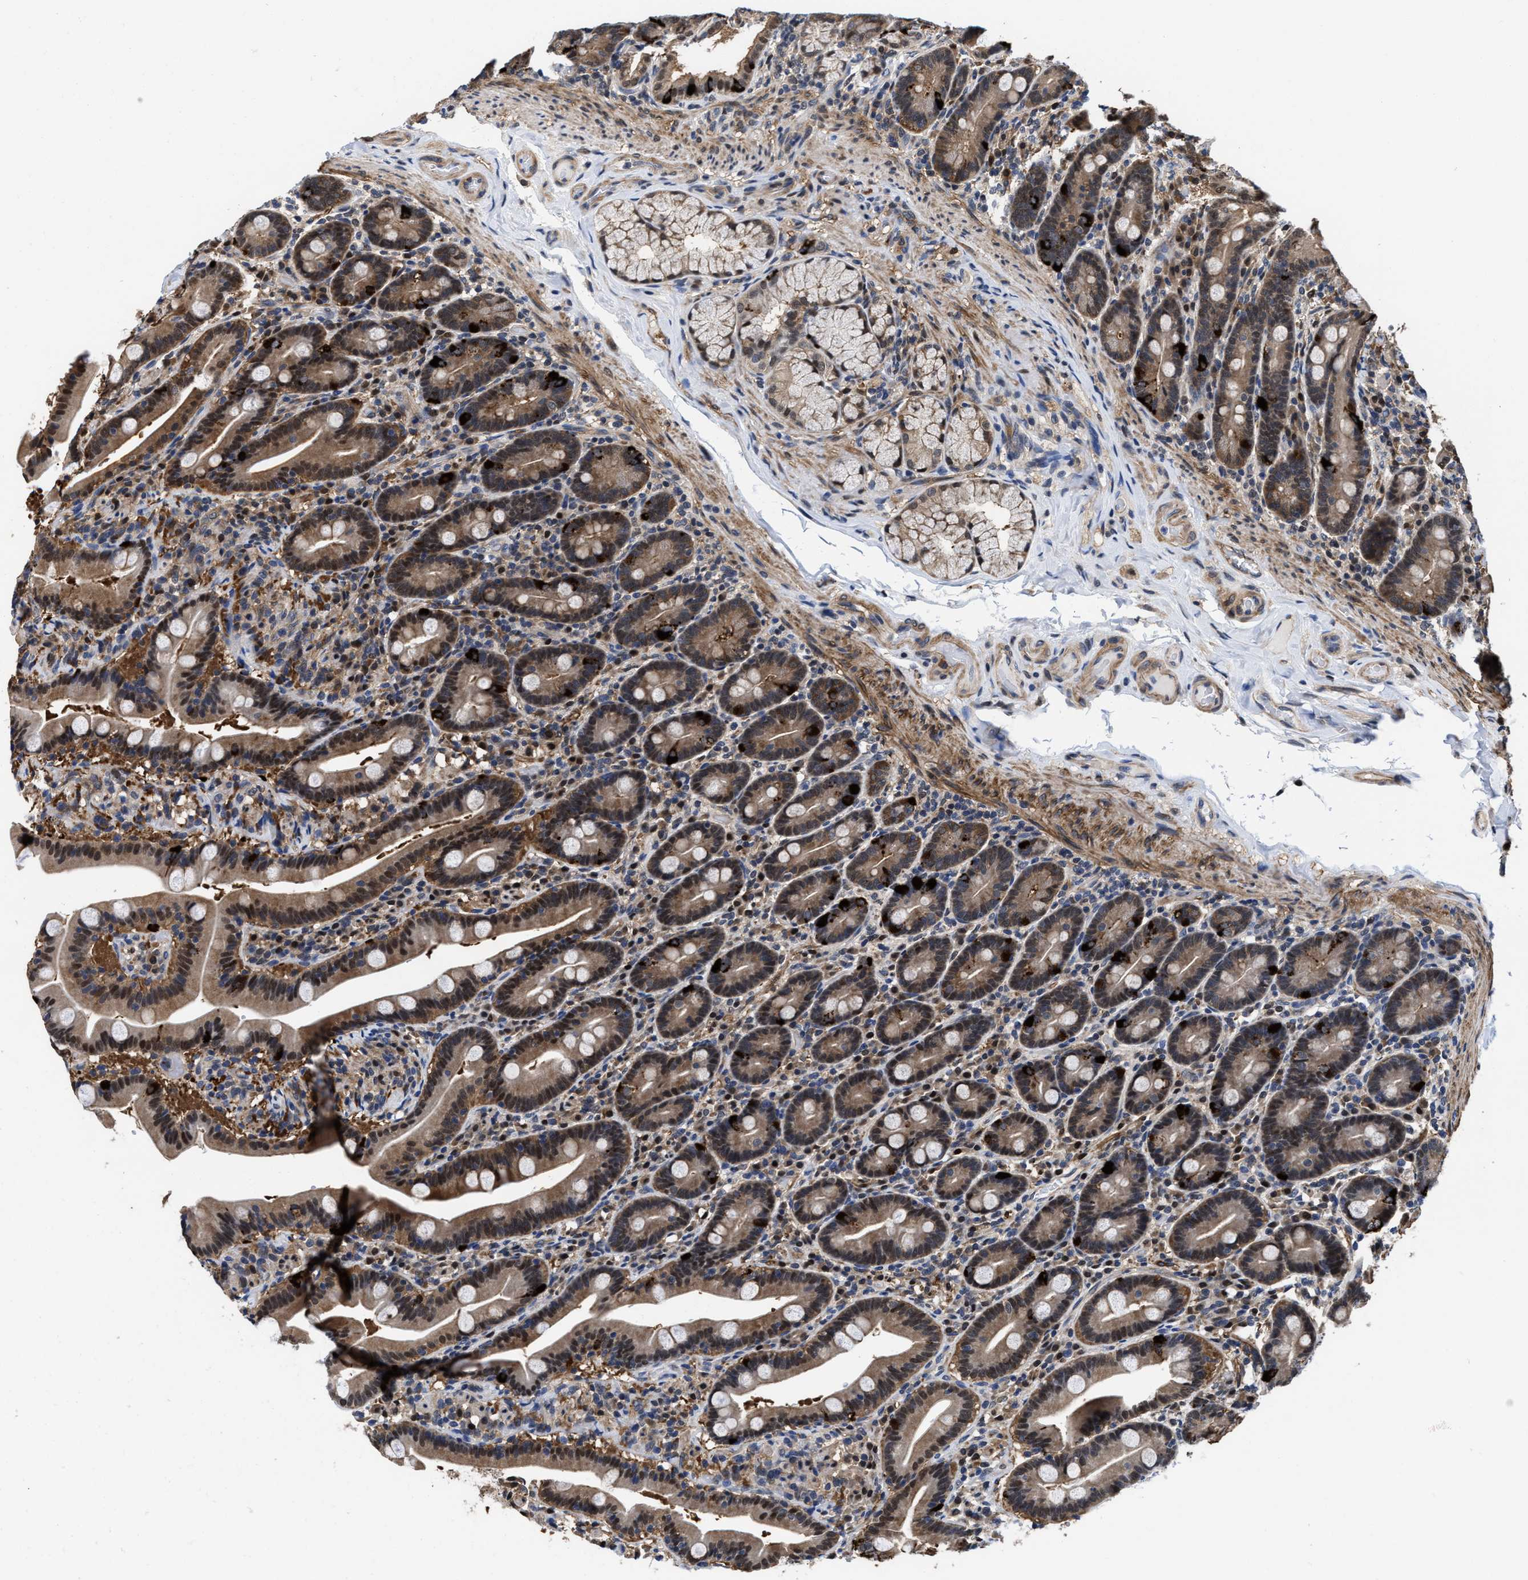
{"staining": {"intensity": "moderate", "quantity": ">75%", "location": "cytoplasmic/membranous,nuclear"}, "tissue": "duodenum", "cell_type": "Glandular cells", "image_type": "normal", "snomed": [{"axis": "morphology", "description": "Normal tissue, NOS"}, {"axis": "topography", "description": "Duodenum"}], "caption": "Immunohistochemistry (IHC) histopathology image of unremarkable duodenum: human duodenum stained using immunohistochemistry exhibits medium levels of moderate protein expression localized specifically in the cytoplasmic/membranous,nuclear of glandular cells, appearing as a cytoplasmic/membranous,nuclear brown color.", "gene": "KIF12", "patient": {"sex": "male", "age": 54}}